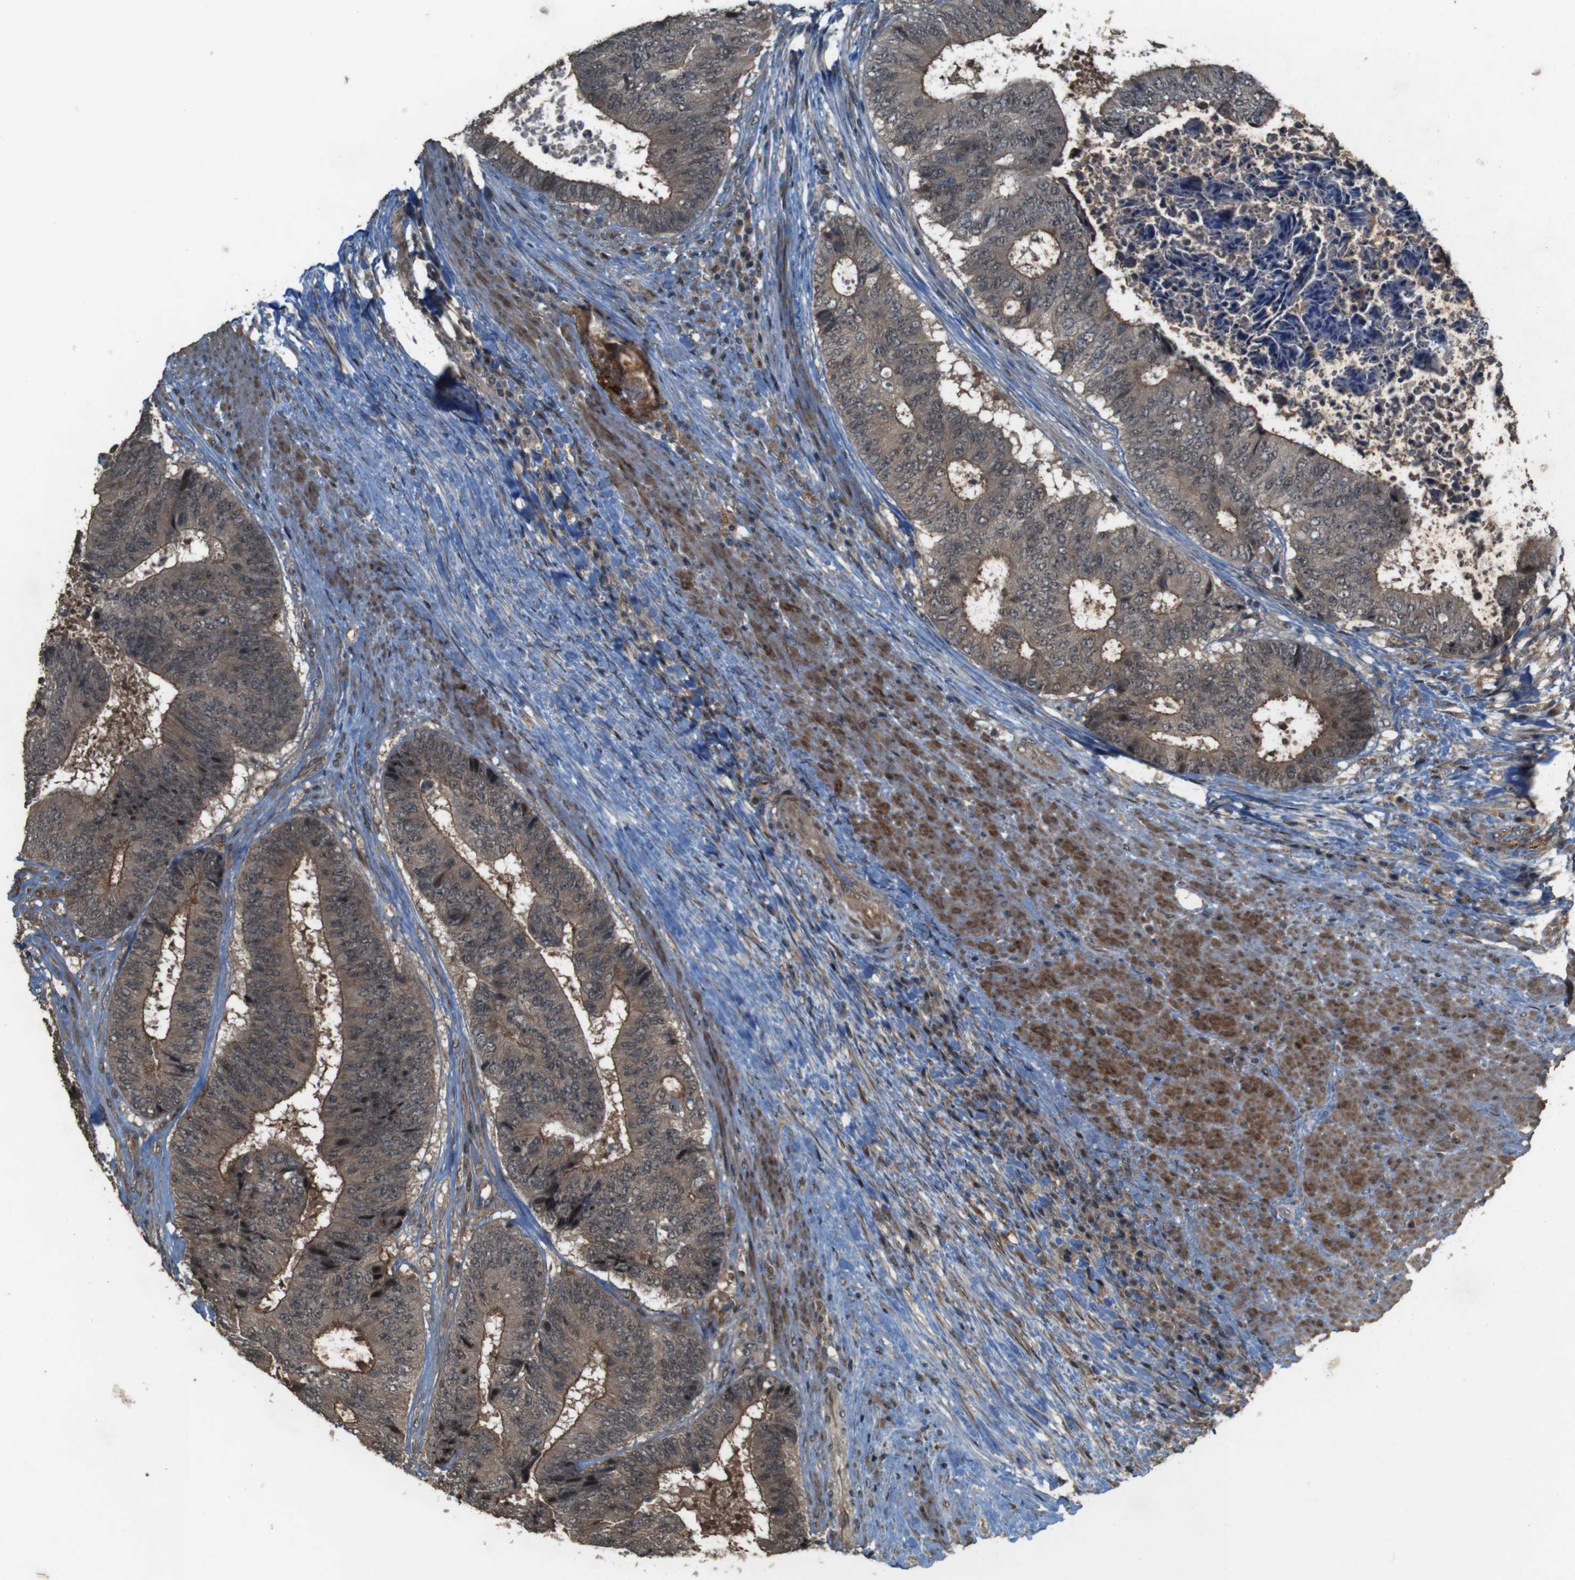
{"staining": {"intensity": "weak", "quantity": ">75%", "location": "cytoplasmic/membranous"}, "tissue": "colorectal cancer", "cell_type": "Tumor cells", "image_type": "cancer", "snomed": [{"axis": "morphology", "description": "Adenocarcinoma, NOS"}, {"axis": "topography", "description": "Rectum"}], "caption": "Adenocarcinoma (colorectal) tissue exhibits weak cytoplasmic/membranous staining in about >75% of tumor cells", "gene": "CDC34", "patient": {"sex": "male", "age": 72}}